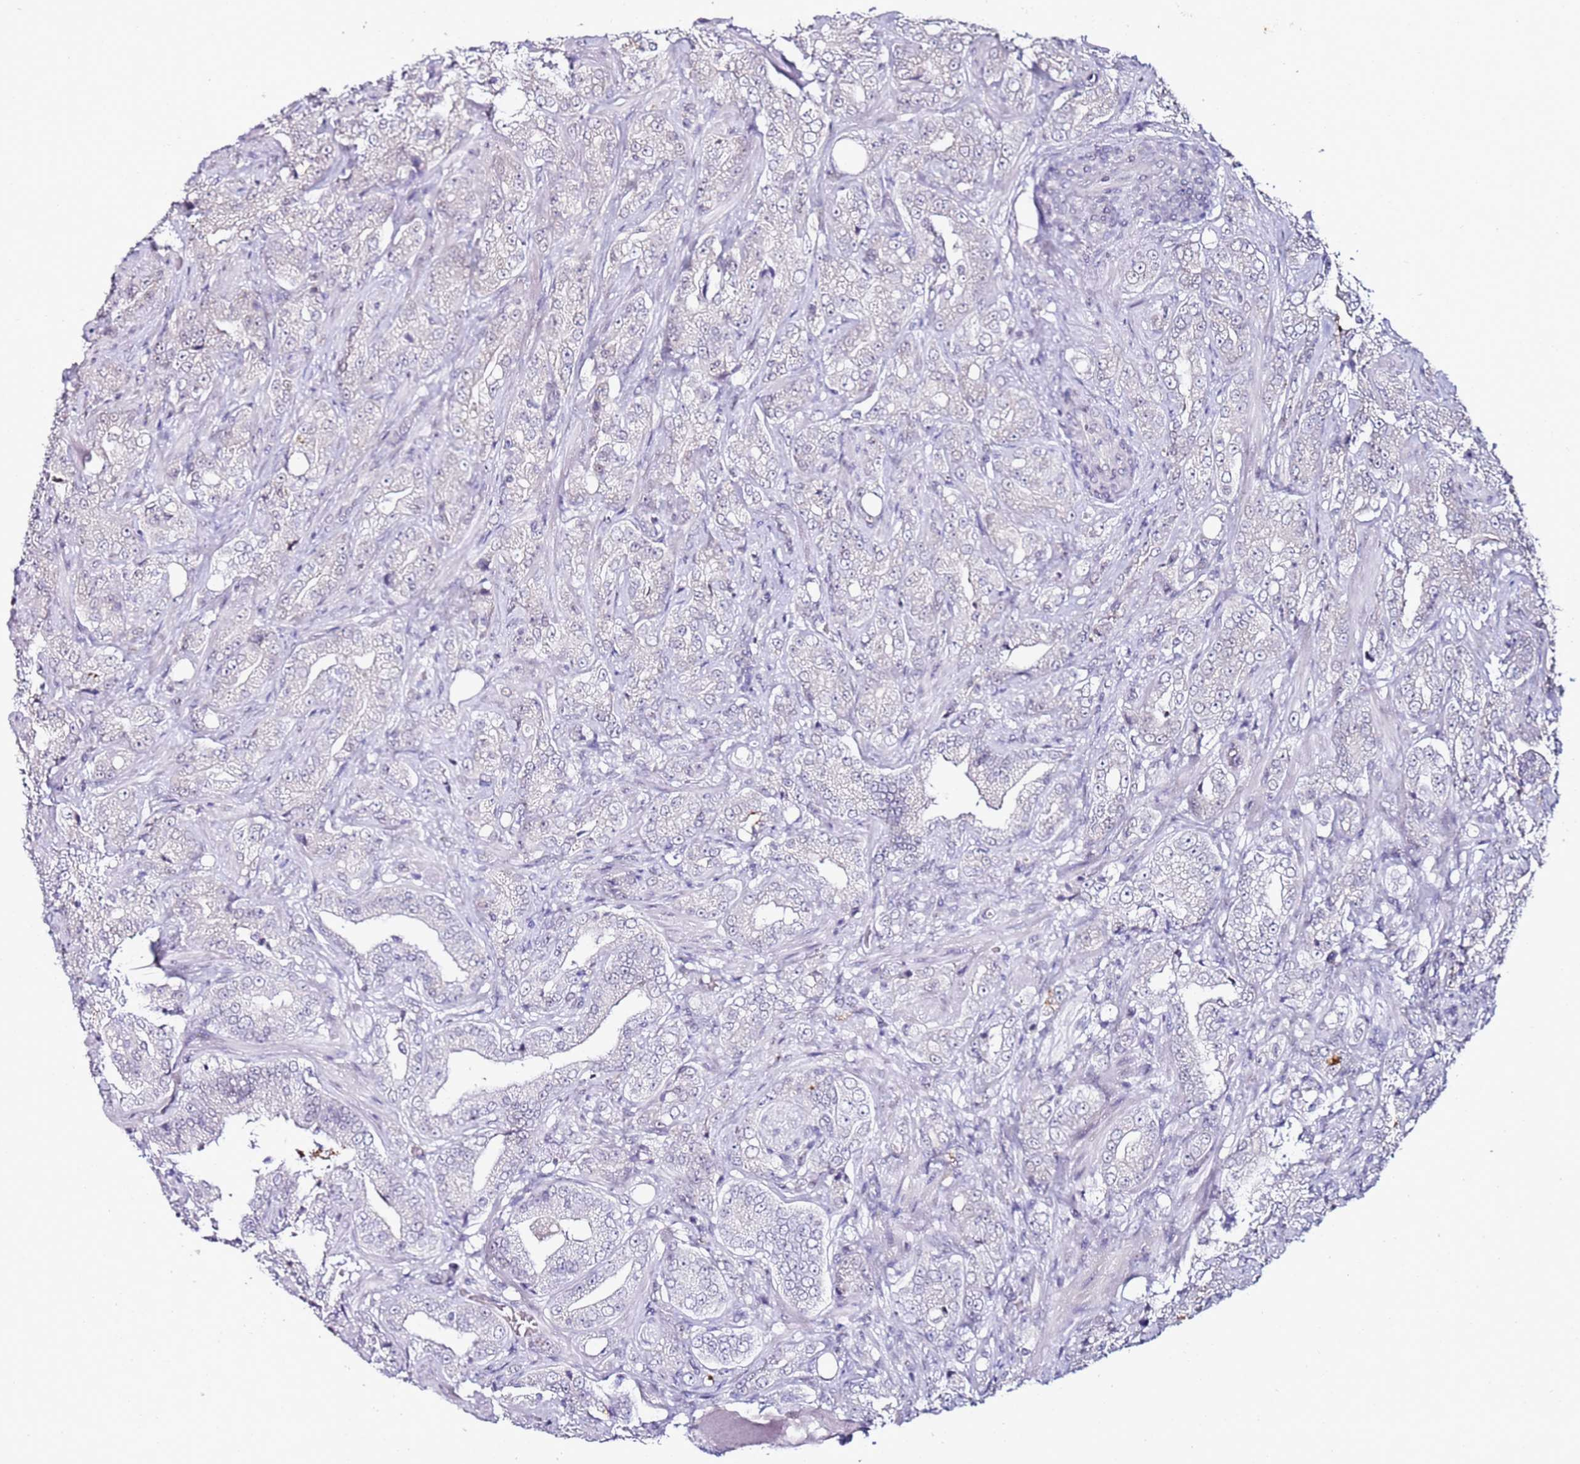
{"staining": {"intensity": "negative", "quantity": "none", "location": "none"}, "tissue": "prostate cancer", "cell_type": "Tumor cells", "image_type": "cancer", "snomed": [{"axis": "morphology", "description": "Adenocarcinoma, Low grade"}, {"axis": "topography", "description": "Prostate"}], "caption": "DAB immunohistochemical staining of prostate cancer (low-grade adenocarcinoma) displays no significant positivity in tumor cells. The staining was performed using DAB to visualize the protein expression in brown, while the nuclei were stained in blue with hematoxylin (Magnification: 20x).", "gene": "DUSP28", "patient": {"sex": "male", "age": 67}}